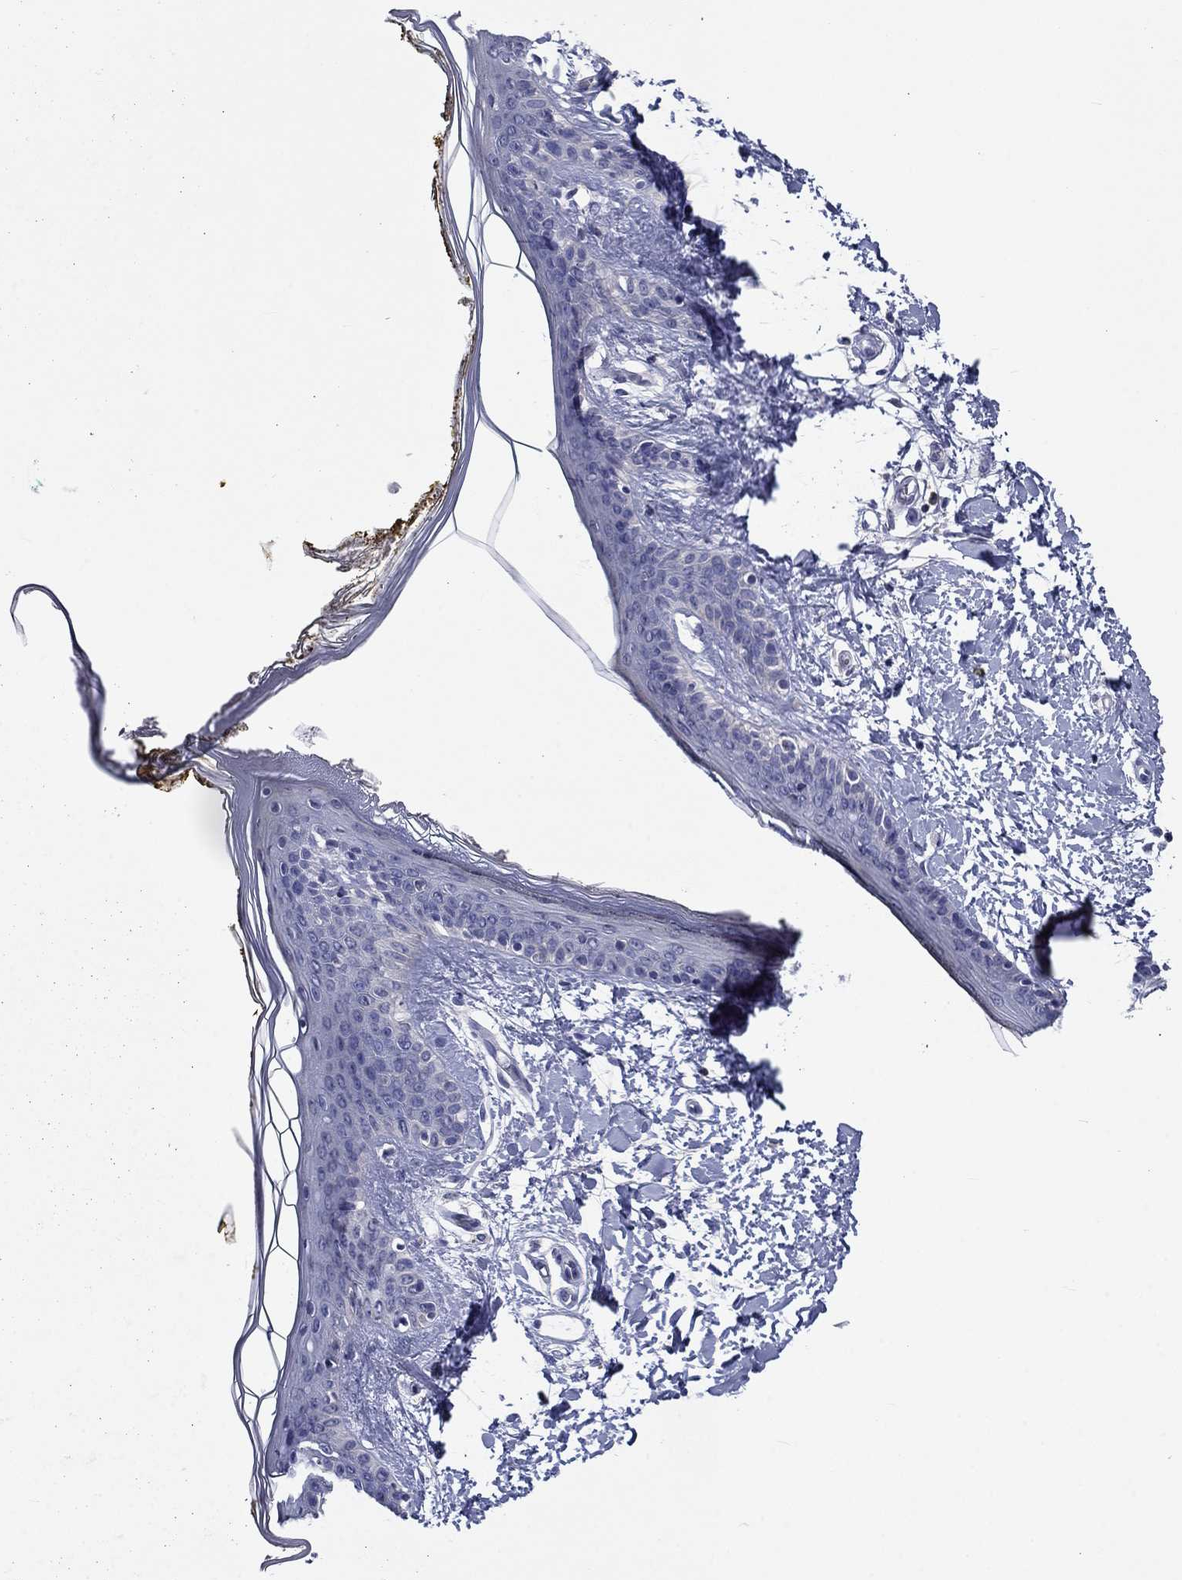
{"staining": {"intensity": "negative", "quantity": "none", "location": "none"}, "tissue": "skin", "cell_type": "Fibroblasts", "image_type": "normal", "snomed": [{"axis": "morphology", "description": "Normal tissue, NOS"}, {"axis": "topography", "description": "Skin"}], "caption": "Fibroblasts are negative for brown protein staining in unremarkable skin. Nuclei are stained in blue.", "gene": "POU2F2", "patient": {"sex": "female", "age": 34}}